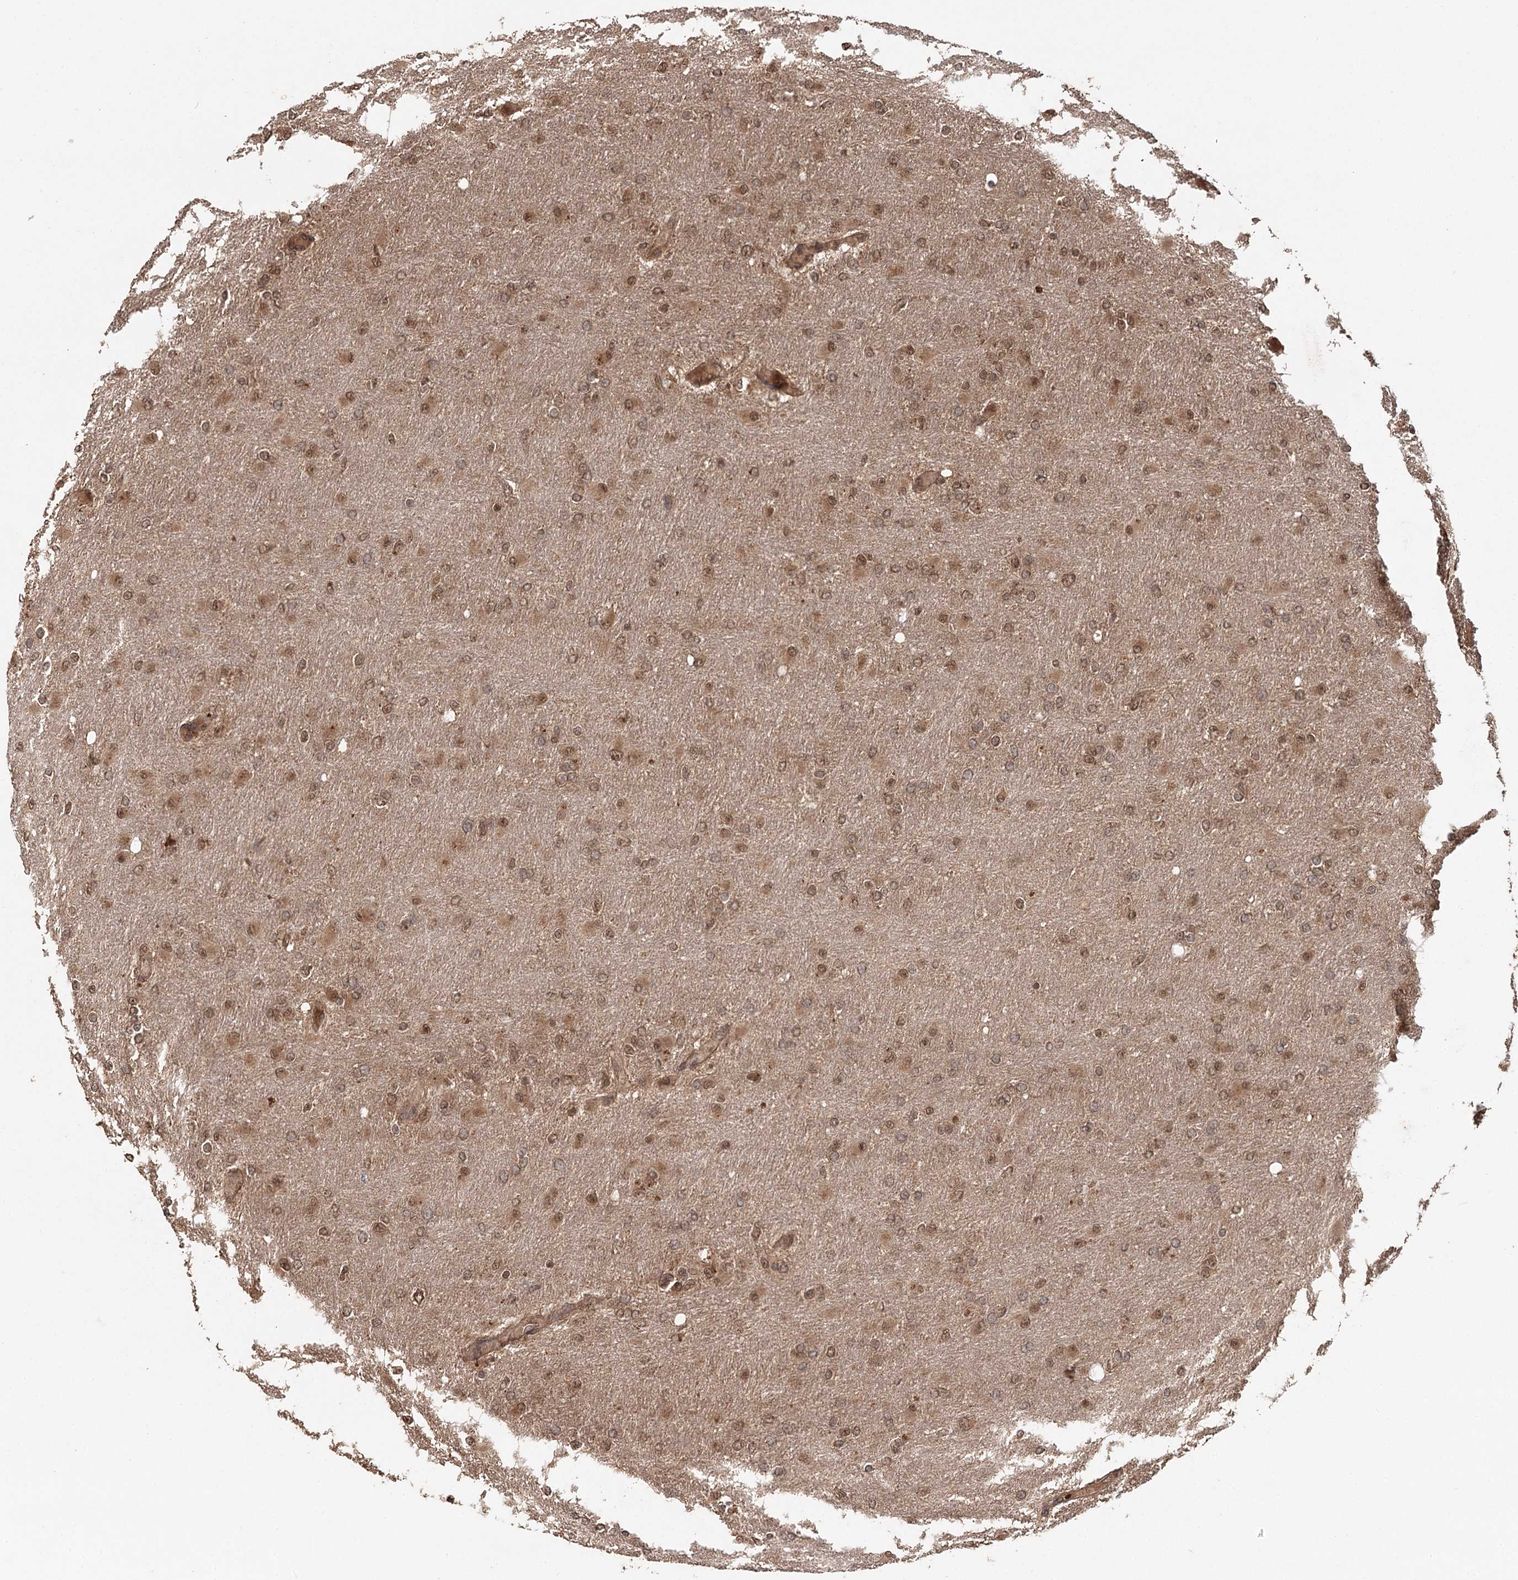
{"staining": {"intensity": "moderate", "quantity": ">75%", "location": "cytoplasmic/membranous,nuclear"}, "tissue": "glioma", "cell_type": "Tumor cells", "image_type": "cancer", "snomed": [{"axis": "morphology", "description": "Glioma, malignant, High grade"}, {"axis": "topography", "description": "Cerebral cortex"}], "caption": "The immunohistochemical stain labels moderate cytoplasmic/membranous and nuclear expression in tumor cells of glioma tissue.", "gene": "N6AMT1", "patient": {"sex": "female", "age": 36}}